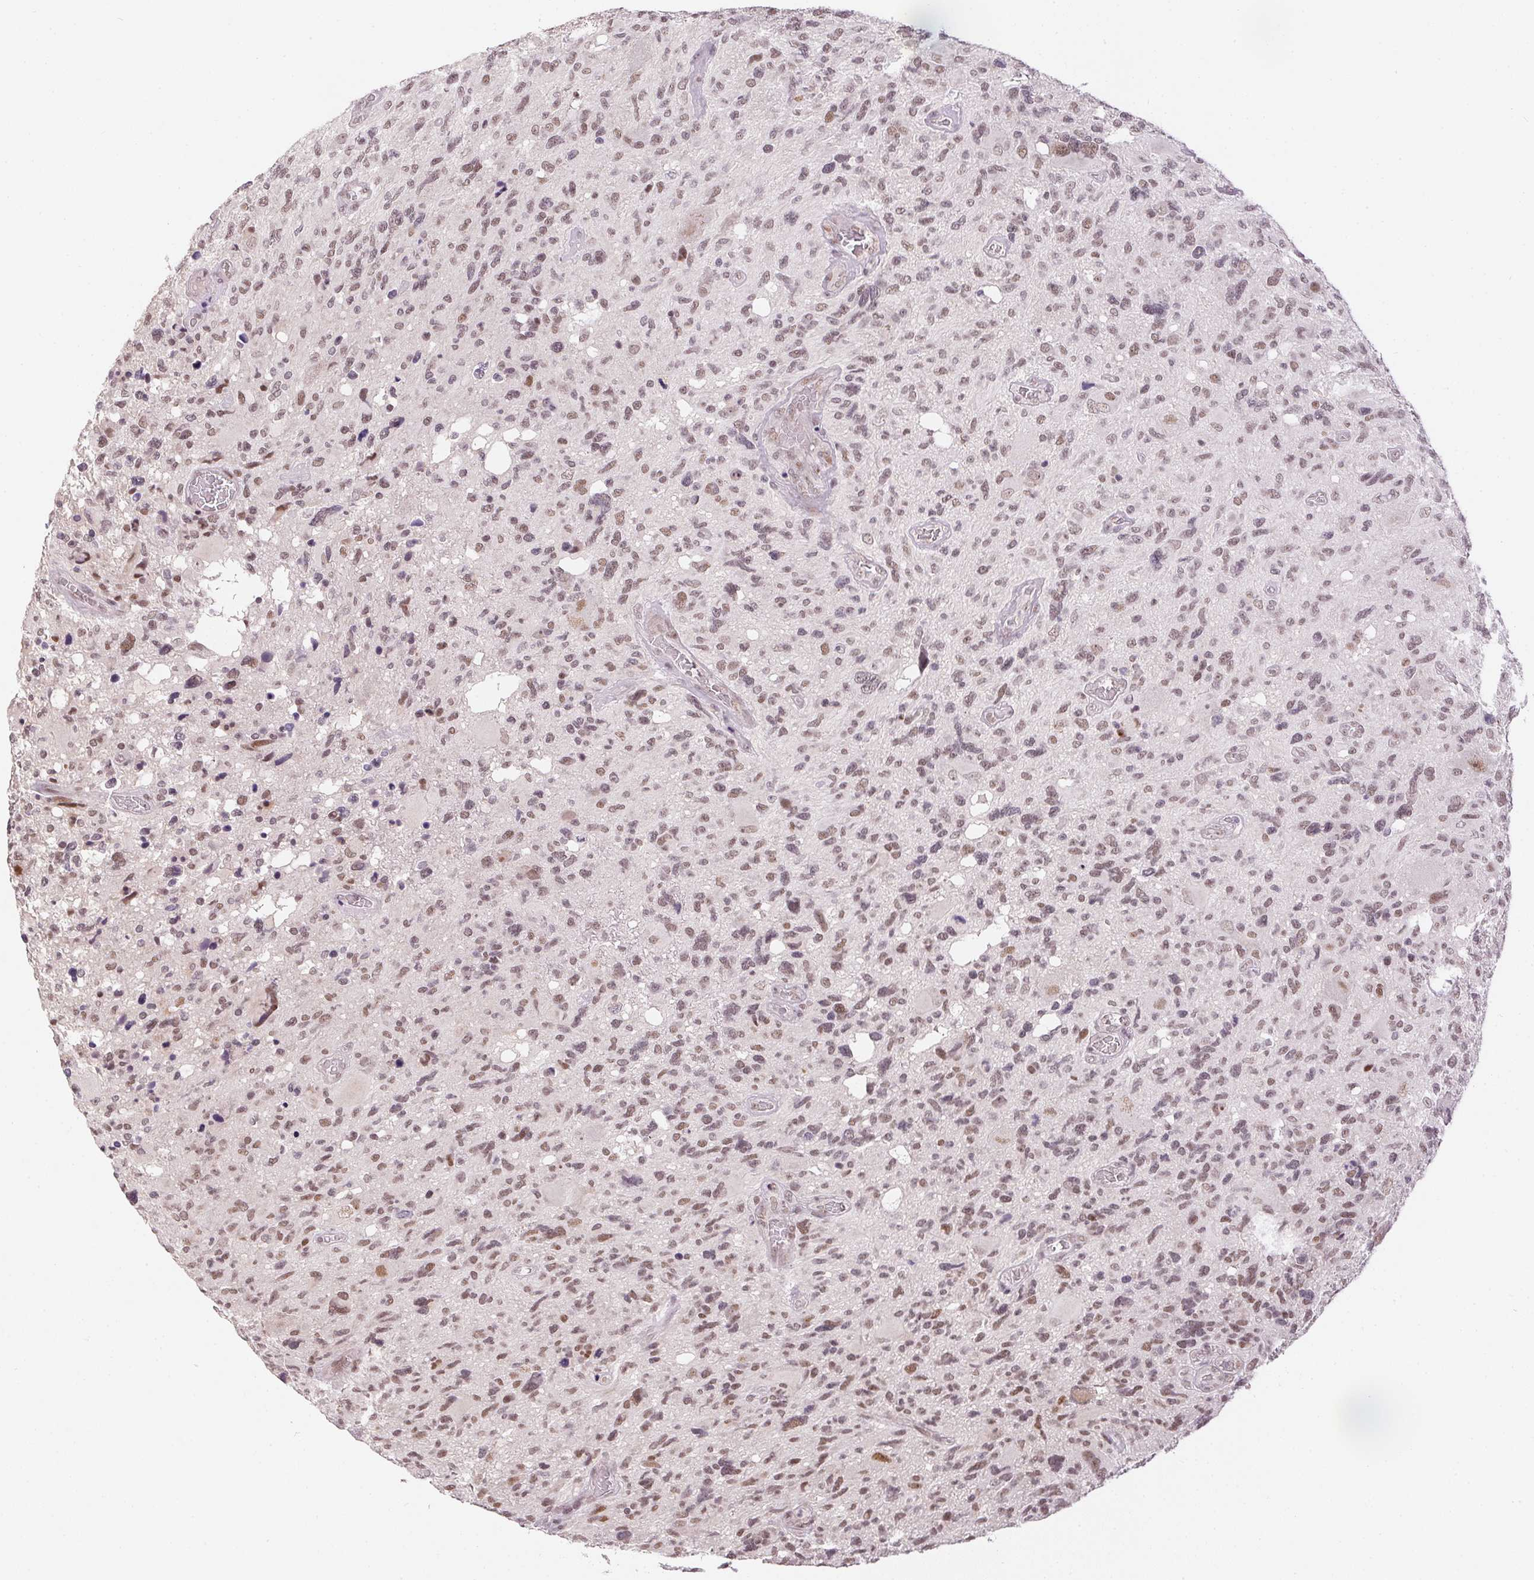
{"staining": {"intensity": "weak", "quantity": ">75%", "location": "nuclear"}, "tissue": "glioma", "cell_type": "Tumor cells", "image_type": "cancer", "snomed": [{"axis": "morphology", "description": "Glioma, malignant, High grade"}, {"axis": "topography", "description": "Brain"}], "caption": "Immunohistochemistry (IHC) image of high-grade glioma (malignant) stained for a protein (brown), which exhibits low levels of weak nuclear positivity in approximately >75% of tumor cells.", "gene": "KDM4D", "patient": {"sex": "male", "age": 49}}